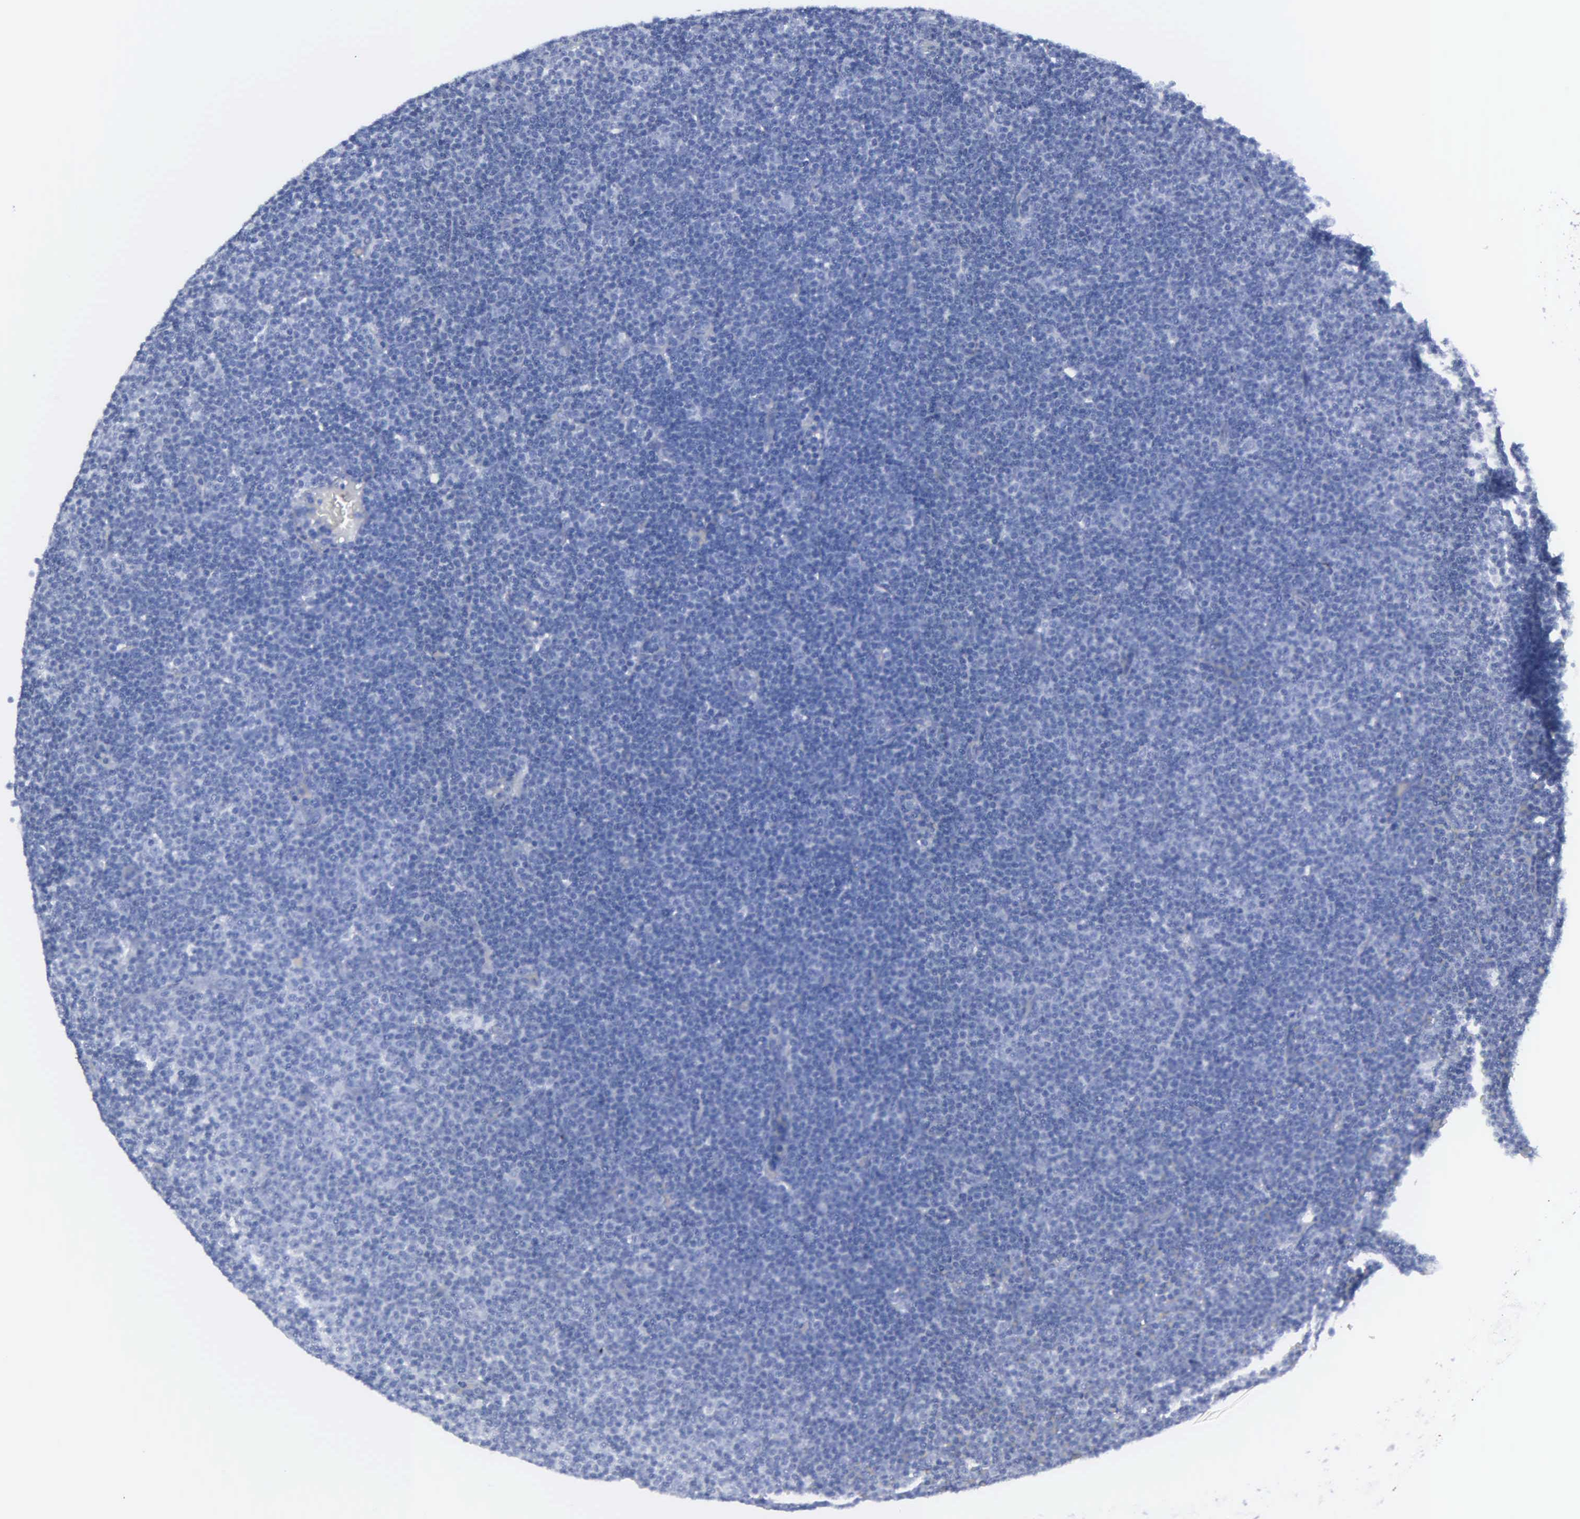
{"staining": {"intensity": "negative", "quantity": "none", "location": "none"}, "tissue": "lymphoma", "cell_type": "Tumor cells", "image_type": "cancer", "snomed": [{"axis": "morphology", "description": "Malignant lymphoma, non-Hodgkin's type, Low grade"}, {"axis": "topography", "description": "Lymph node"}], "caption": "This is an IHC photomicrograph of low-grade malignant lymphoma, non-Hodgkin's type. There is no staining in tumor cells.", "gene": "UPB1", "patient": {"sex": "male", "age": 57}}